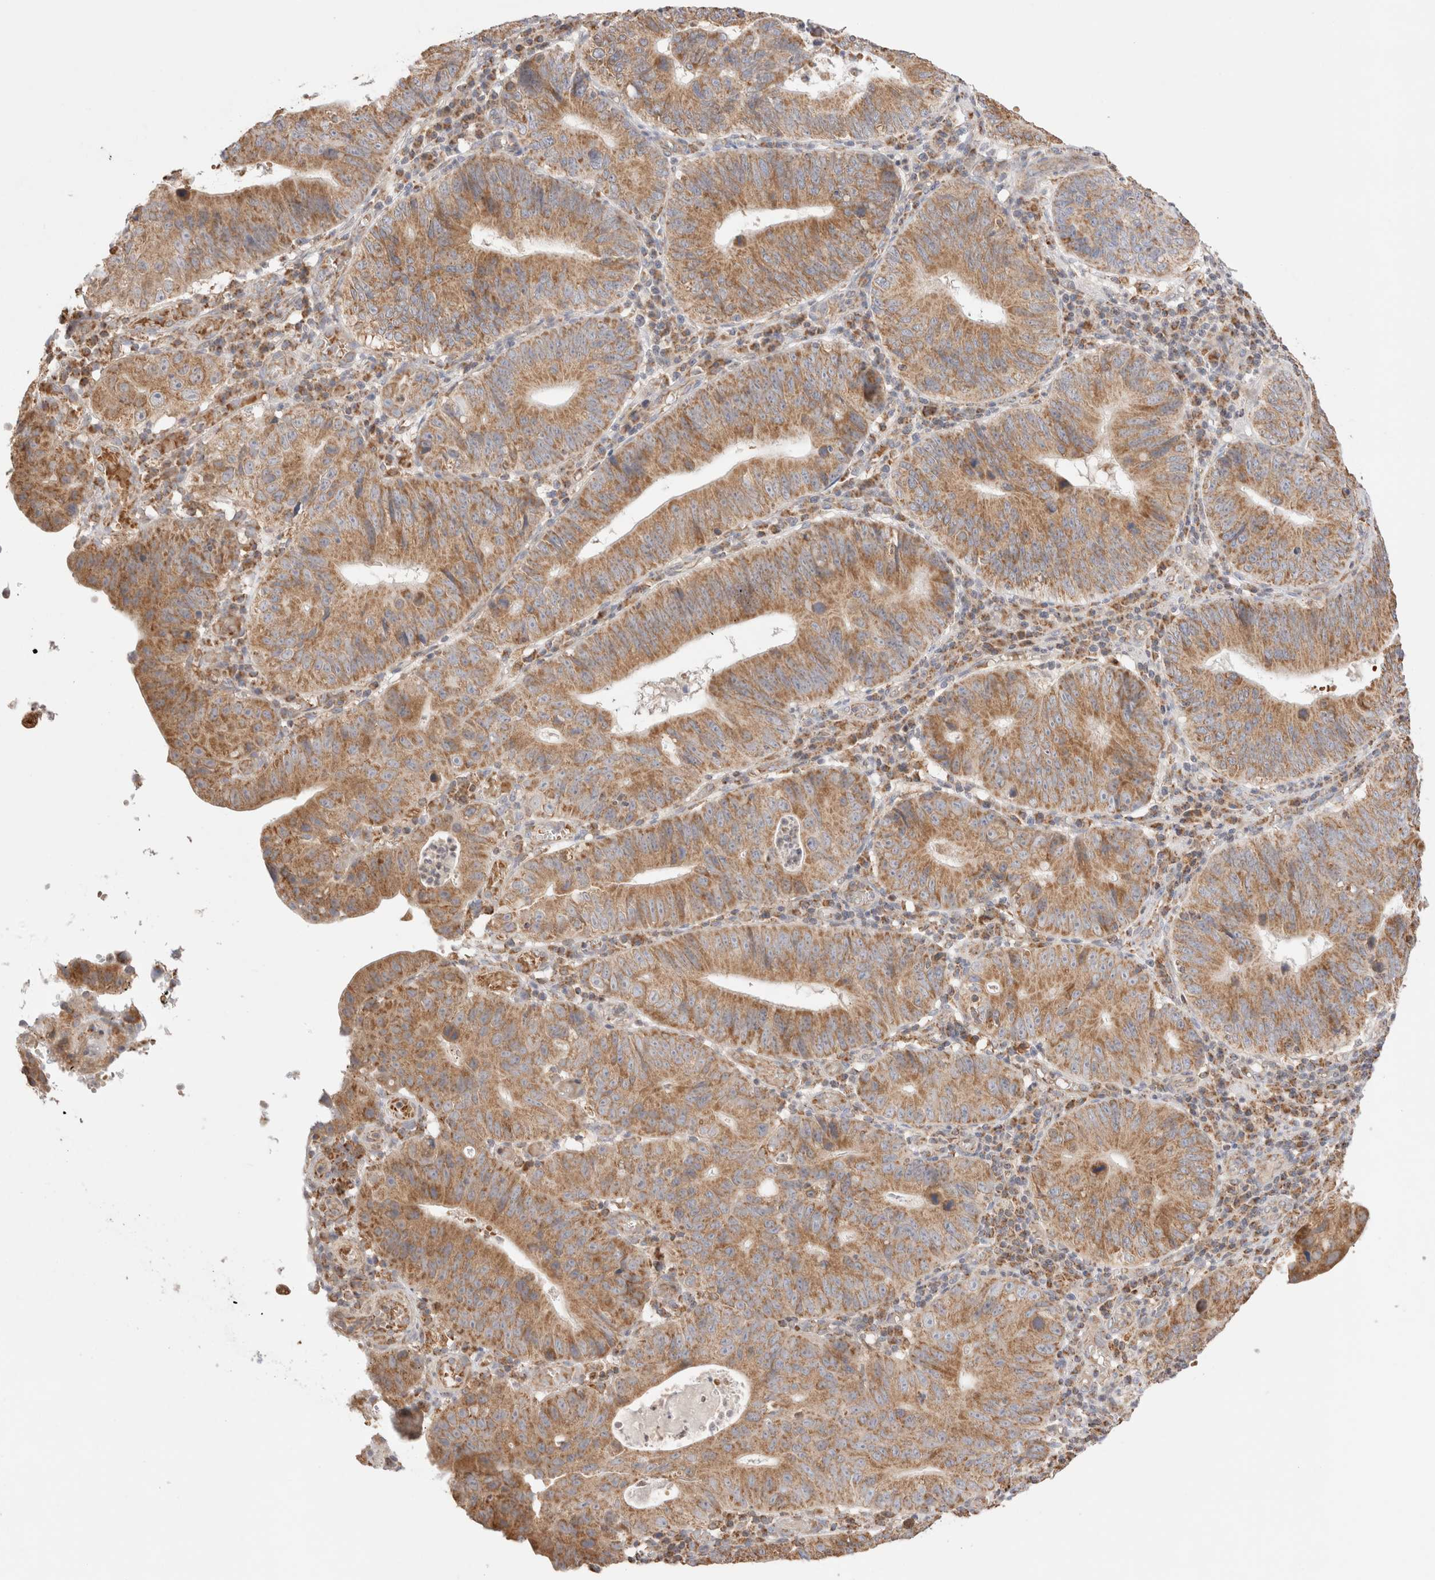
{"staining": {"intensity": "moderate", "quantity": ">75%", "location": "cytoplasmic/membranous"}, "tissue": "stomach cancer", "cell_type": "Tumor cells", "image_type": "cancer", "snomed": [{"axis": "morphology", "description": "Adenocarcinoma, NOS"}, {"axis": "topography", "description": "Stomach"}], "caption": "Human stomach cancer (adenocarcinoma) stained with a protein marker demonstrates moderate staining in tumor cells.", "gene": "TMPPE", "patient": {"sex": "male", "age": 59}}